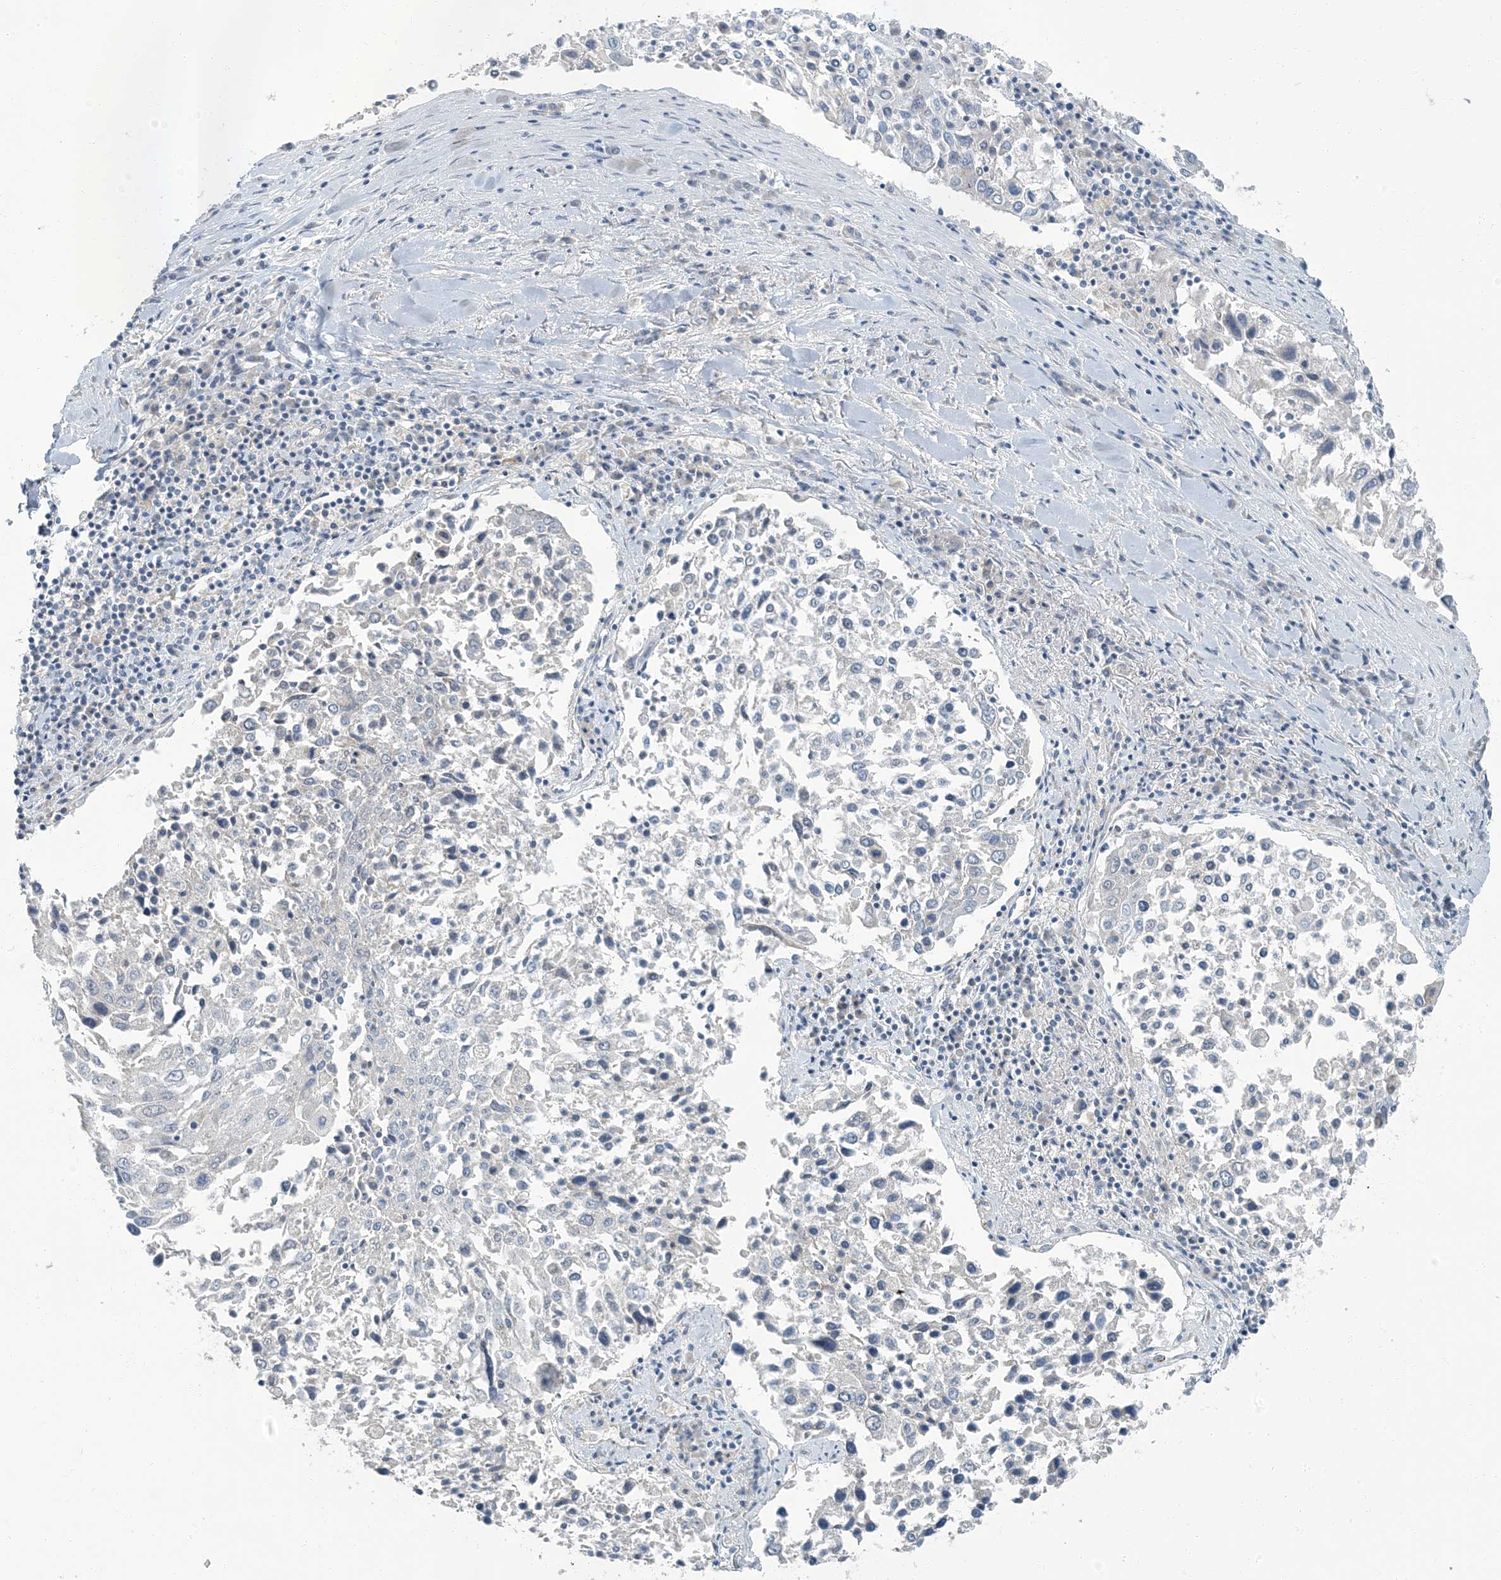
{"staining": {"intensity": "negative", "quantity": "none", "location": "none"}, "tissue": "lung cancer", "cell_type": "Tumor cells", "image_type": "cancer", "snomed": [{"axis": "morphology", "description": "Squamous cell carcinoma, NOS"}, {"axis": "topography", "description": "Lung"}], "caption": "Lung cancer was stained to show a protein in brown. There is no significant staining in tumor cells.", "gene": "EPHA4", "patient": {"sex": "male", "age": 65}}